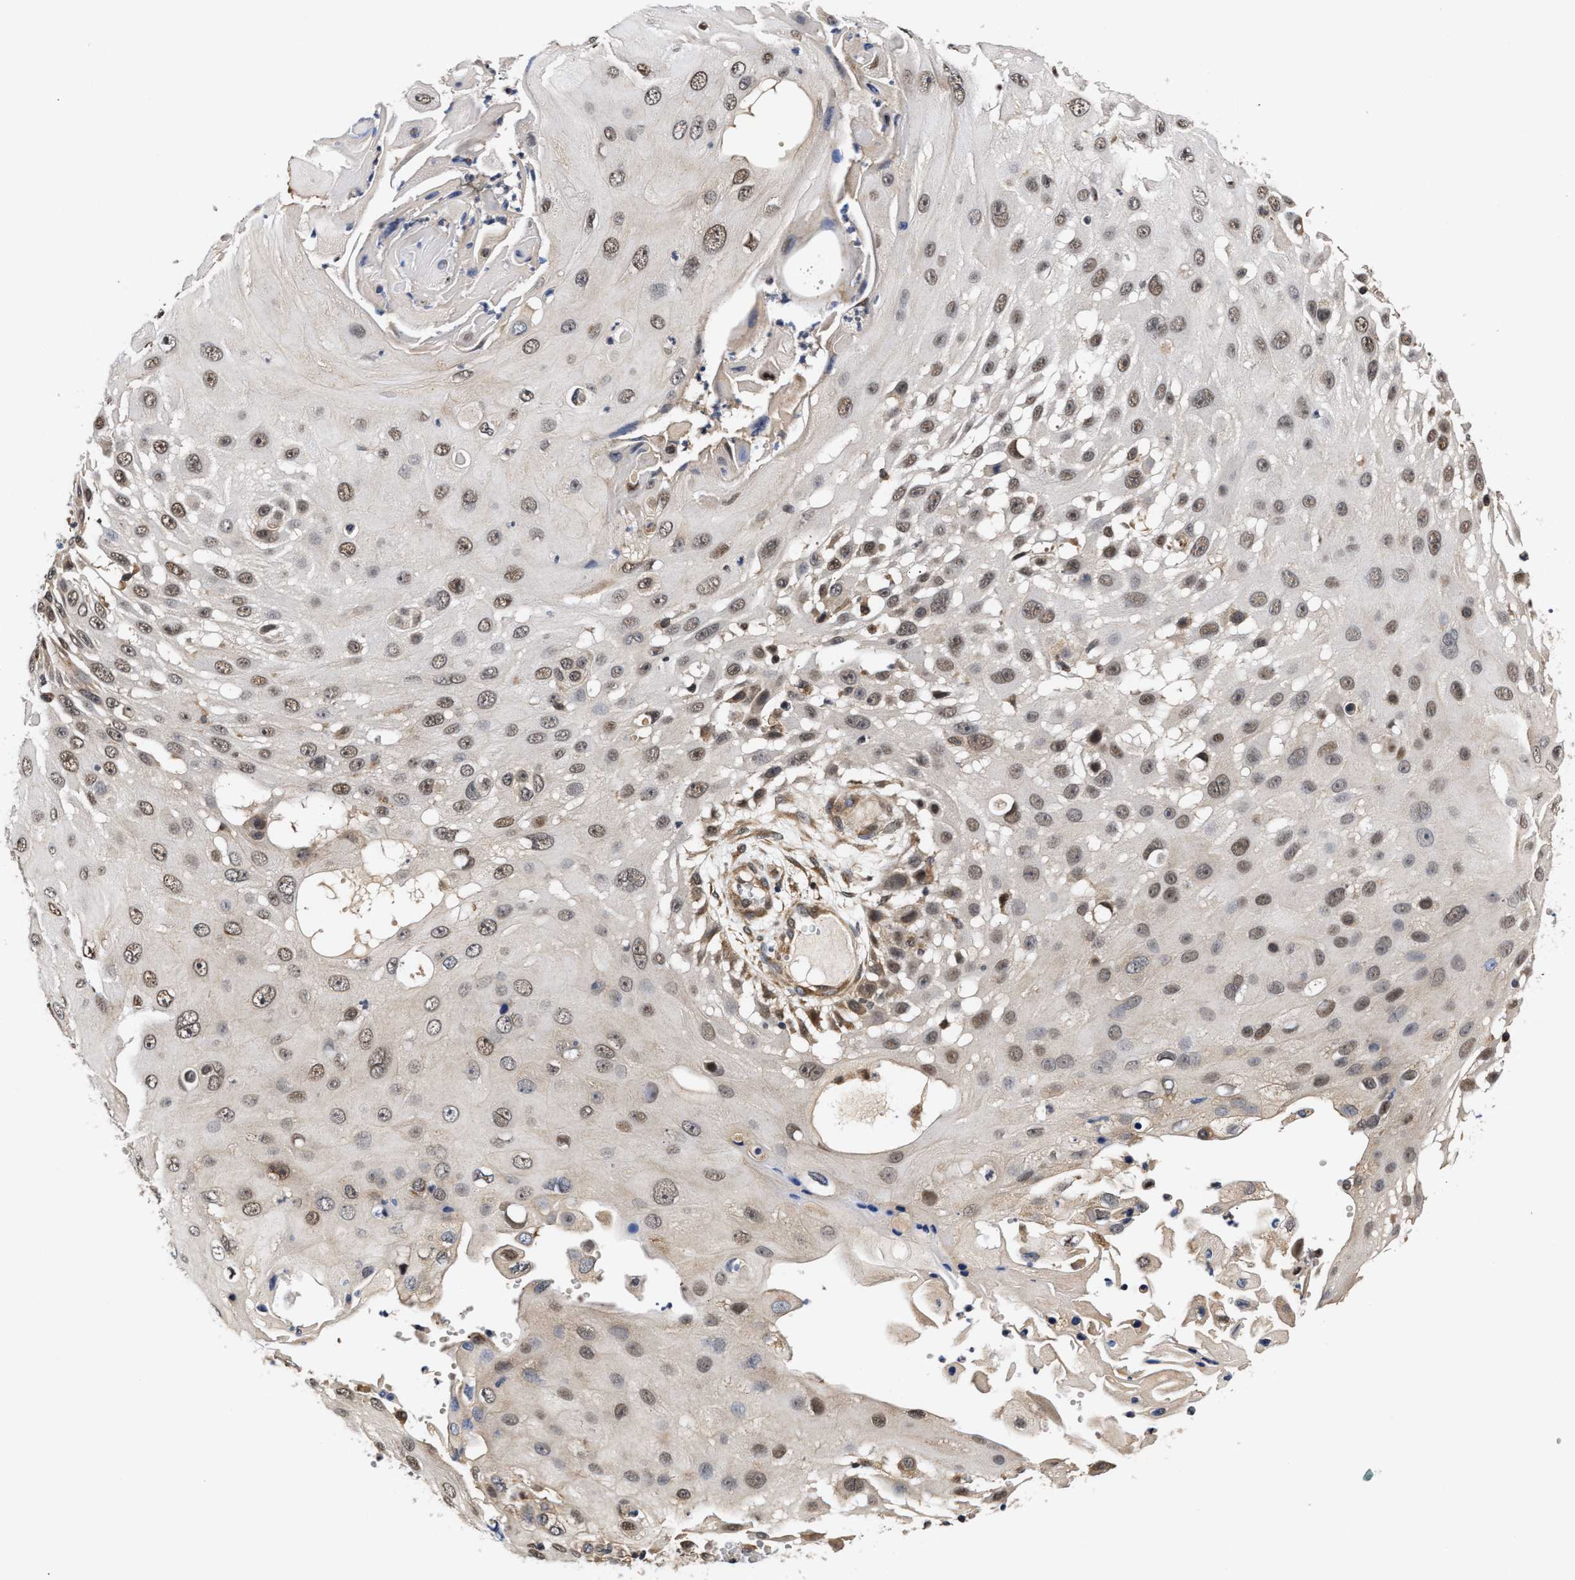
{"staining": {"intensity": "moderate", "quantity": "25%-75%", "location": "cytoplasmic/membranous,nuclear"}, "tissue": "skin cancer", "cell_type": "Tumor cells", "image_type": "cancer", "snomed": [{"axis": "morphology", "description": "Squamous cell carcinoma, NOS"}, {"axis": "topography", "description": "Skin"}], "caption": "Immunohistochemistry photomicrograph of neoplastic tissue: human squamous cell carcinoma (skin) stained using immunohistochemistry (IHC) exhibits medium levels of moderate protein expression localized specifically in the cytoplasmic/membranous and nuclear of tumor cells, appearing as a cytoplasmic/membranous and nuclear brown color.", "gene": "CLIP2", "patient": {"sex": "female", "age": 44}}